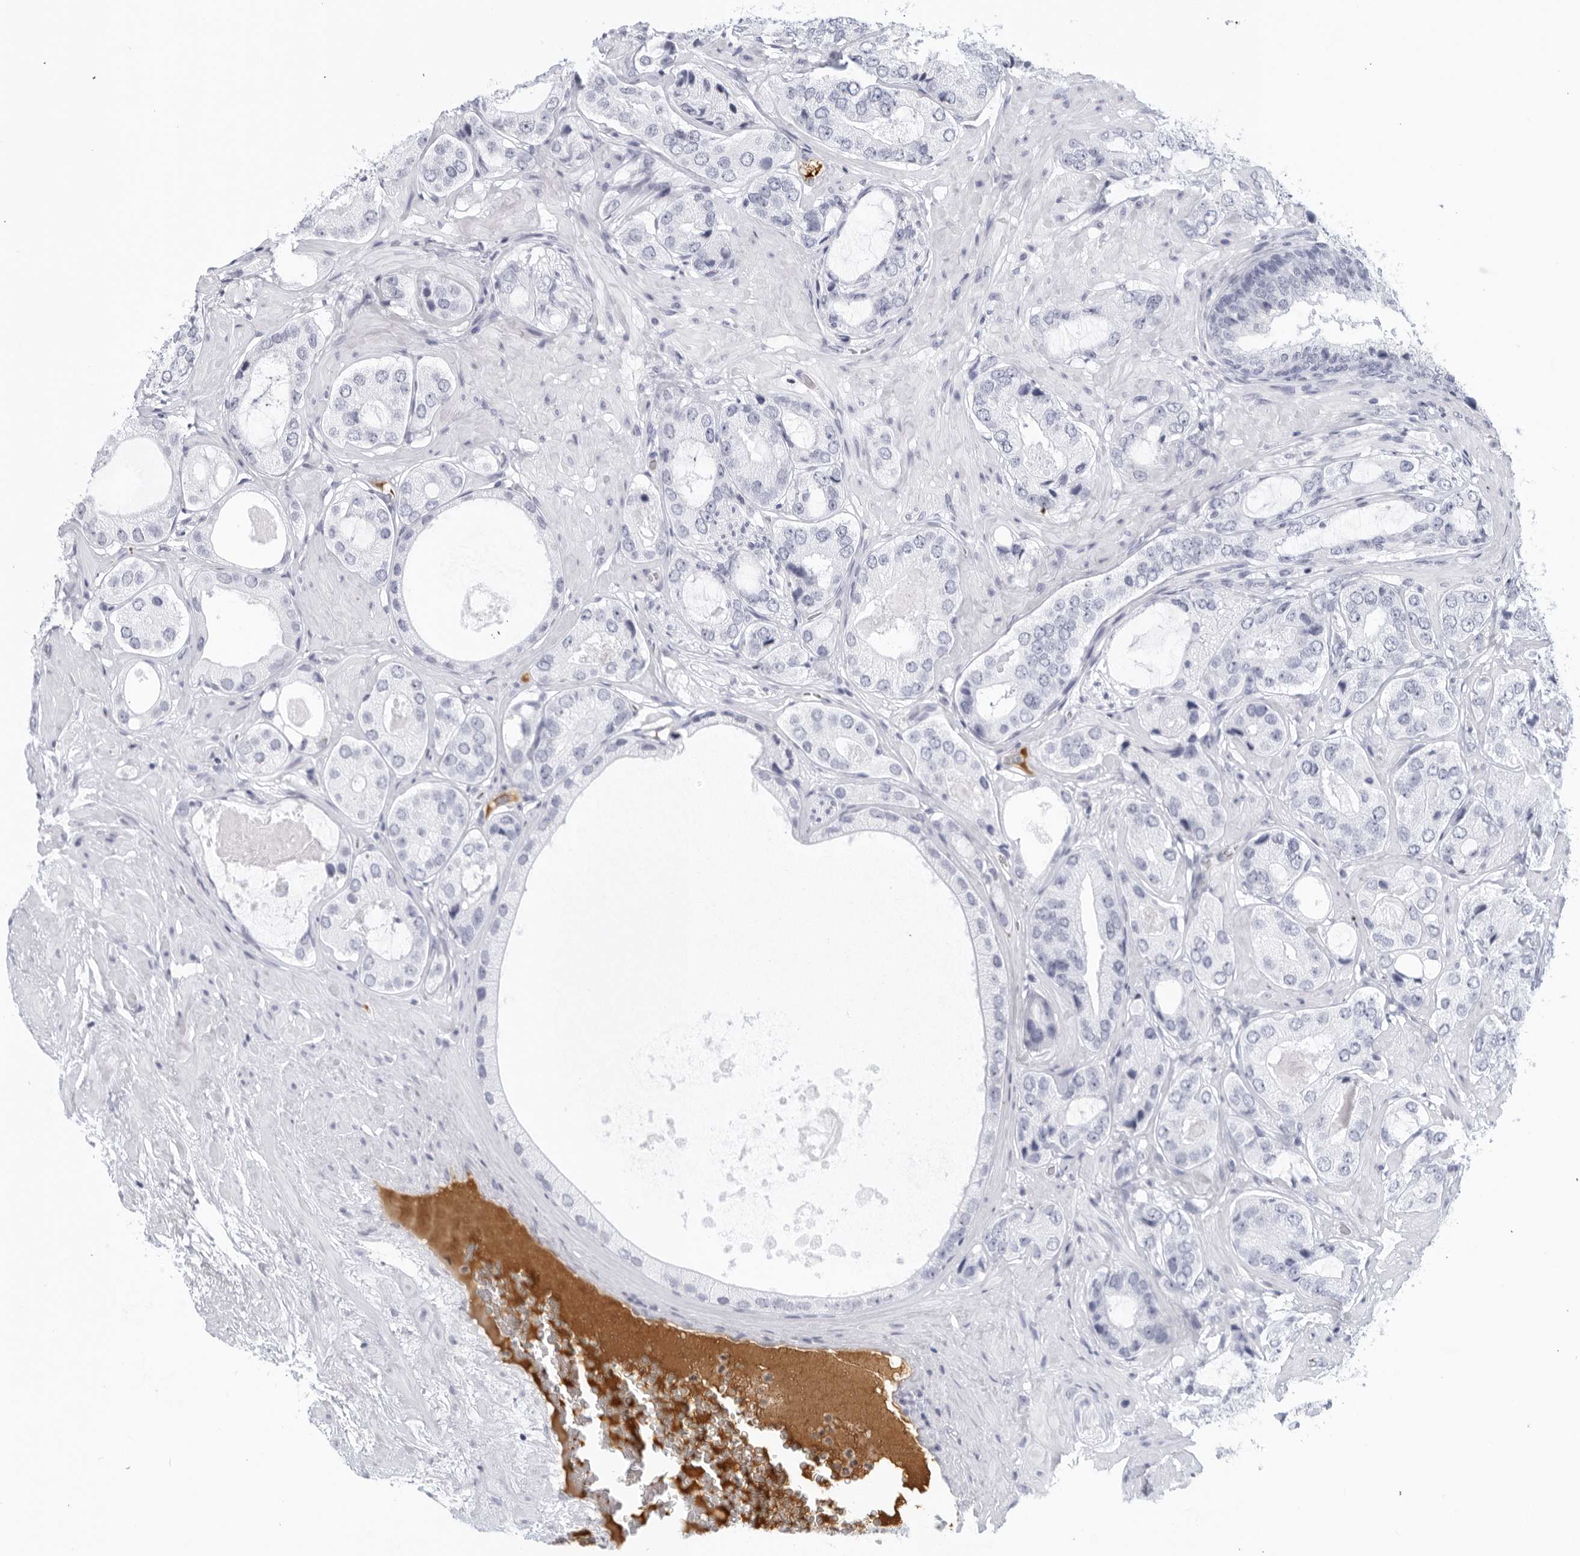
{"staining": {"intensity": "negative", "quantity": "none", "location": "none"}, "tissue": "prostate cancer", "cell_type": "Tumor cells", "image_type": "cancer", "snomed": [{"axis": "morphology", "description": "Adenocarcinoma, High grade"}, {"axis": "topography", "description": "Prostate"}], "caption": "Protein analysis of high-grade adenocarcinoma (prostate) reveals no significant expression in tumor cells.", "gene": "FGG", "patient": {"sex": "male", "age": 59}}